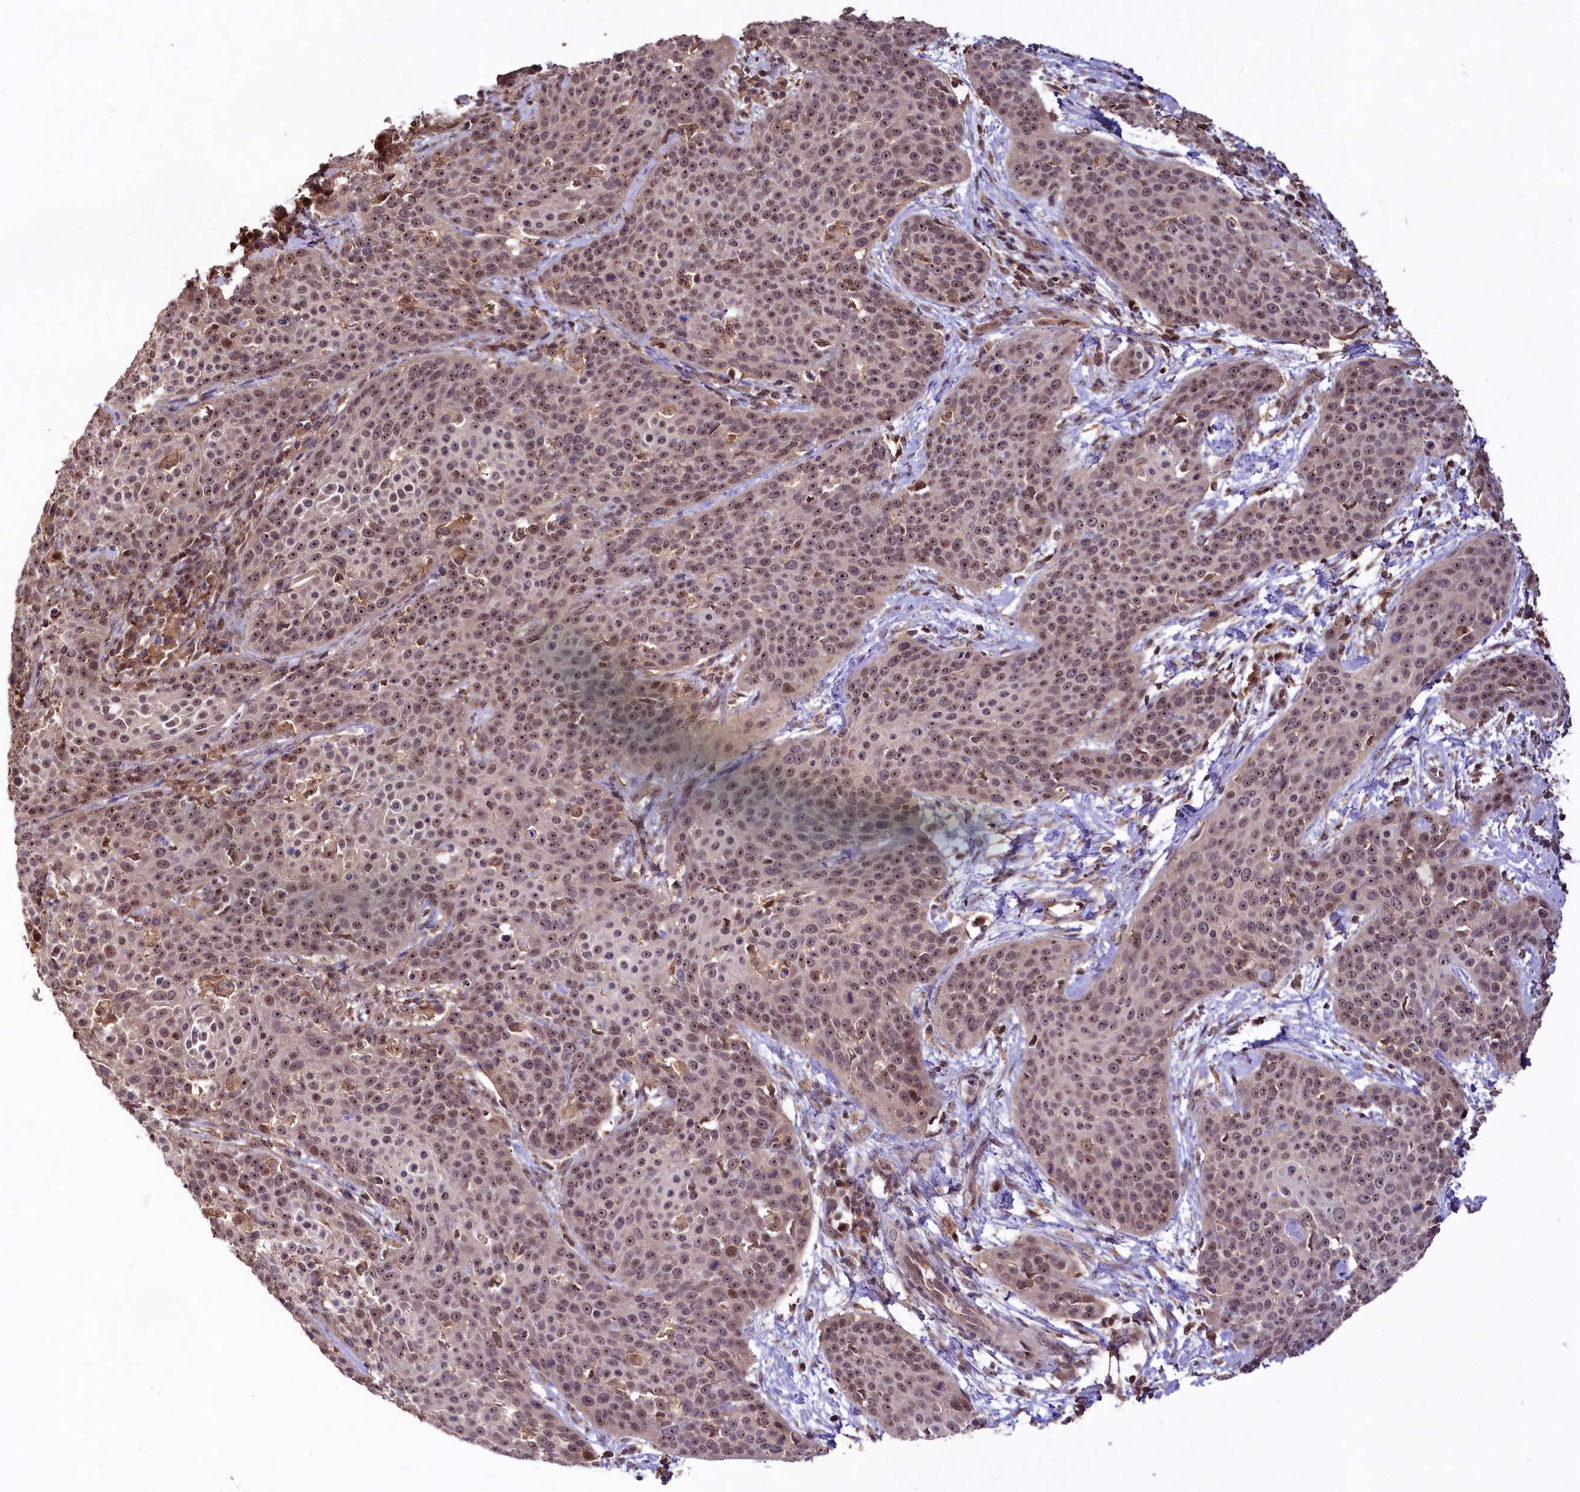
{"staining": {"intensity": "moderate", "quantity": ">75%", "location": "nuclear"}, "tissue": "cervical cancer", "cell_type": "Tumor cells", "image_type": "cancer", "snomed": [{"axis": "morphology", "description": "Squamous cell carcinoma, NOS"}, {"axis": "topography", "description": "Cervix"}], "caption": "Immunohistochemical staining of human squamous cell carcinoma (cervical) demonstrates medium levels of moderate nuclear protein positivity in approximately >75% of tumor cells.", "gene": "RRP8", "patient": {"sex": "female", "age": 38}}